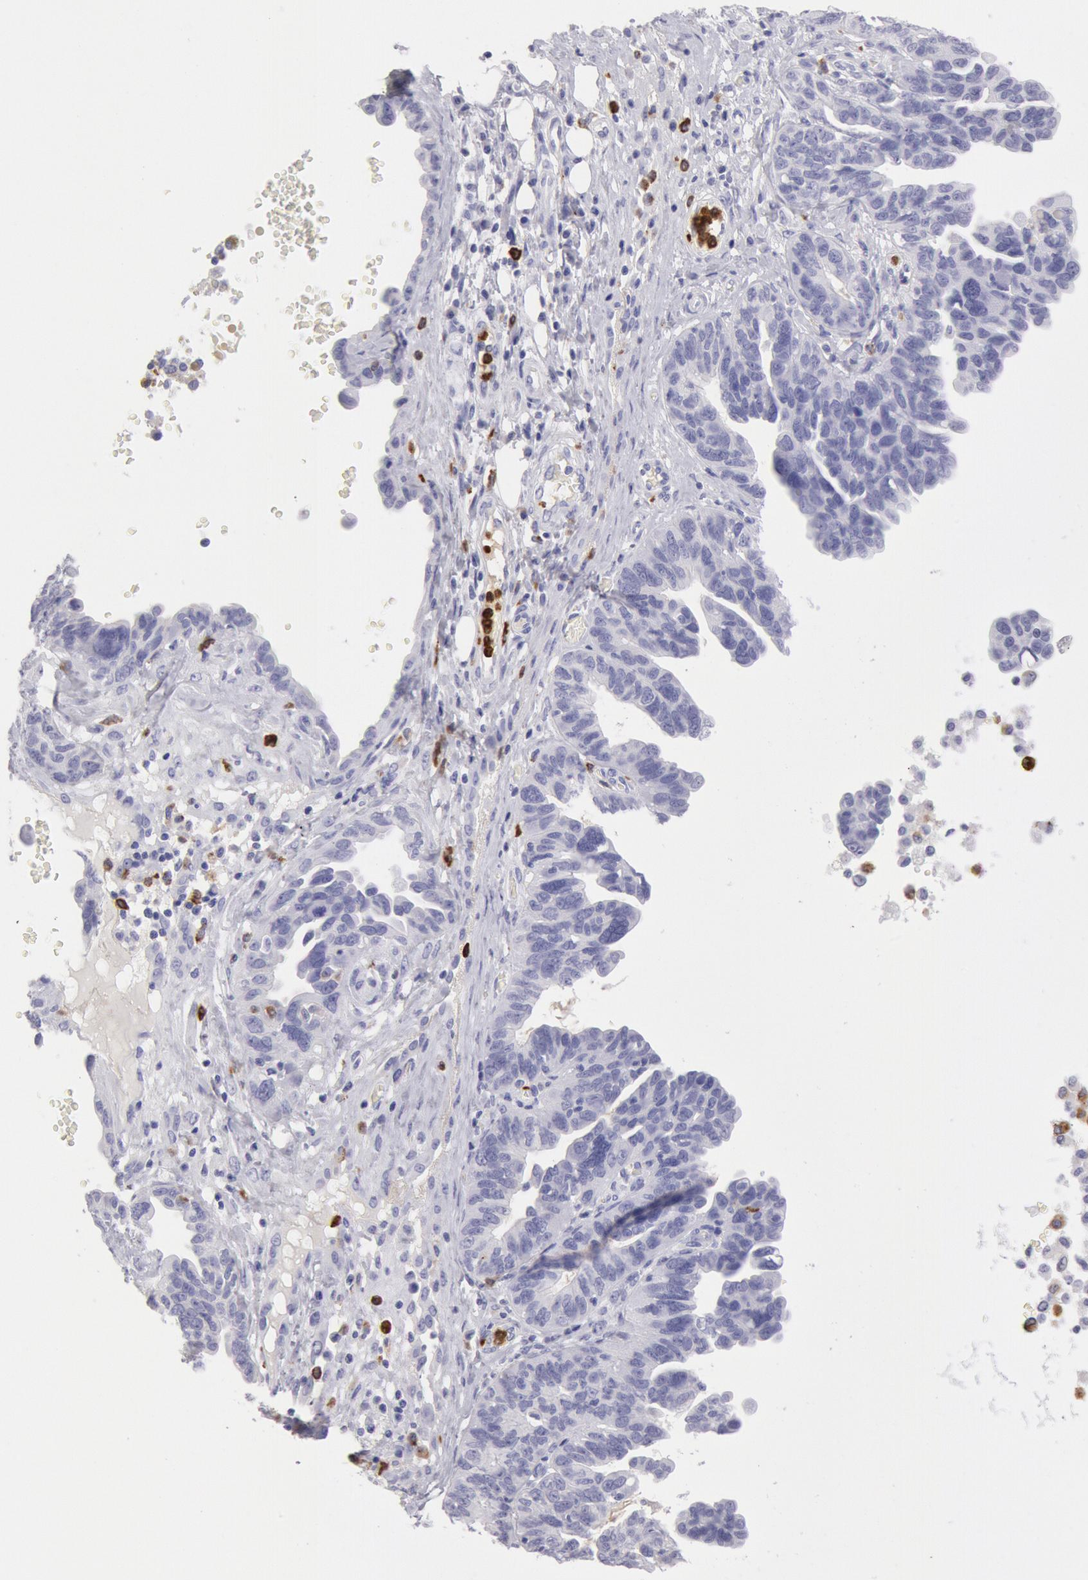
{"staining": {"intensity": "negative", "quantity": "none", "location": "none"}, "tissue": "ovarian cancer", "cell_type": "Tumor cells", "image_type": "cancer", "snomed": [{"axis": "morphology", "description": "Cystadenocarcinoma, serous, NOS"}, {"axis": "topography", "description": "Ovary"}], "caption": "Immunohistochemical staining of human serous cystadenocarcinoma (ovarian) displays no significant staining in tumor cells.", "gene": "FCN1", "patient": {"sex": "female", "age": 64}}